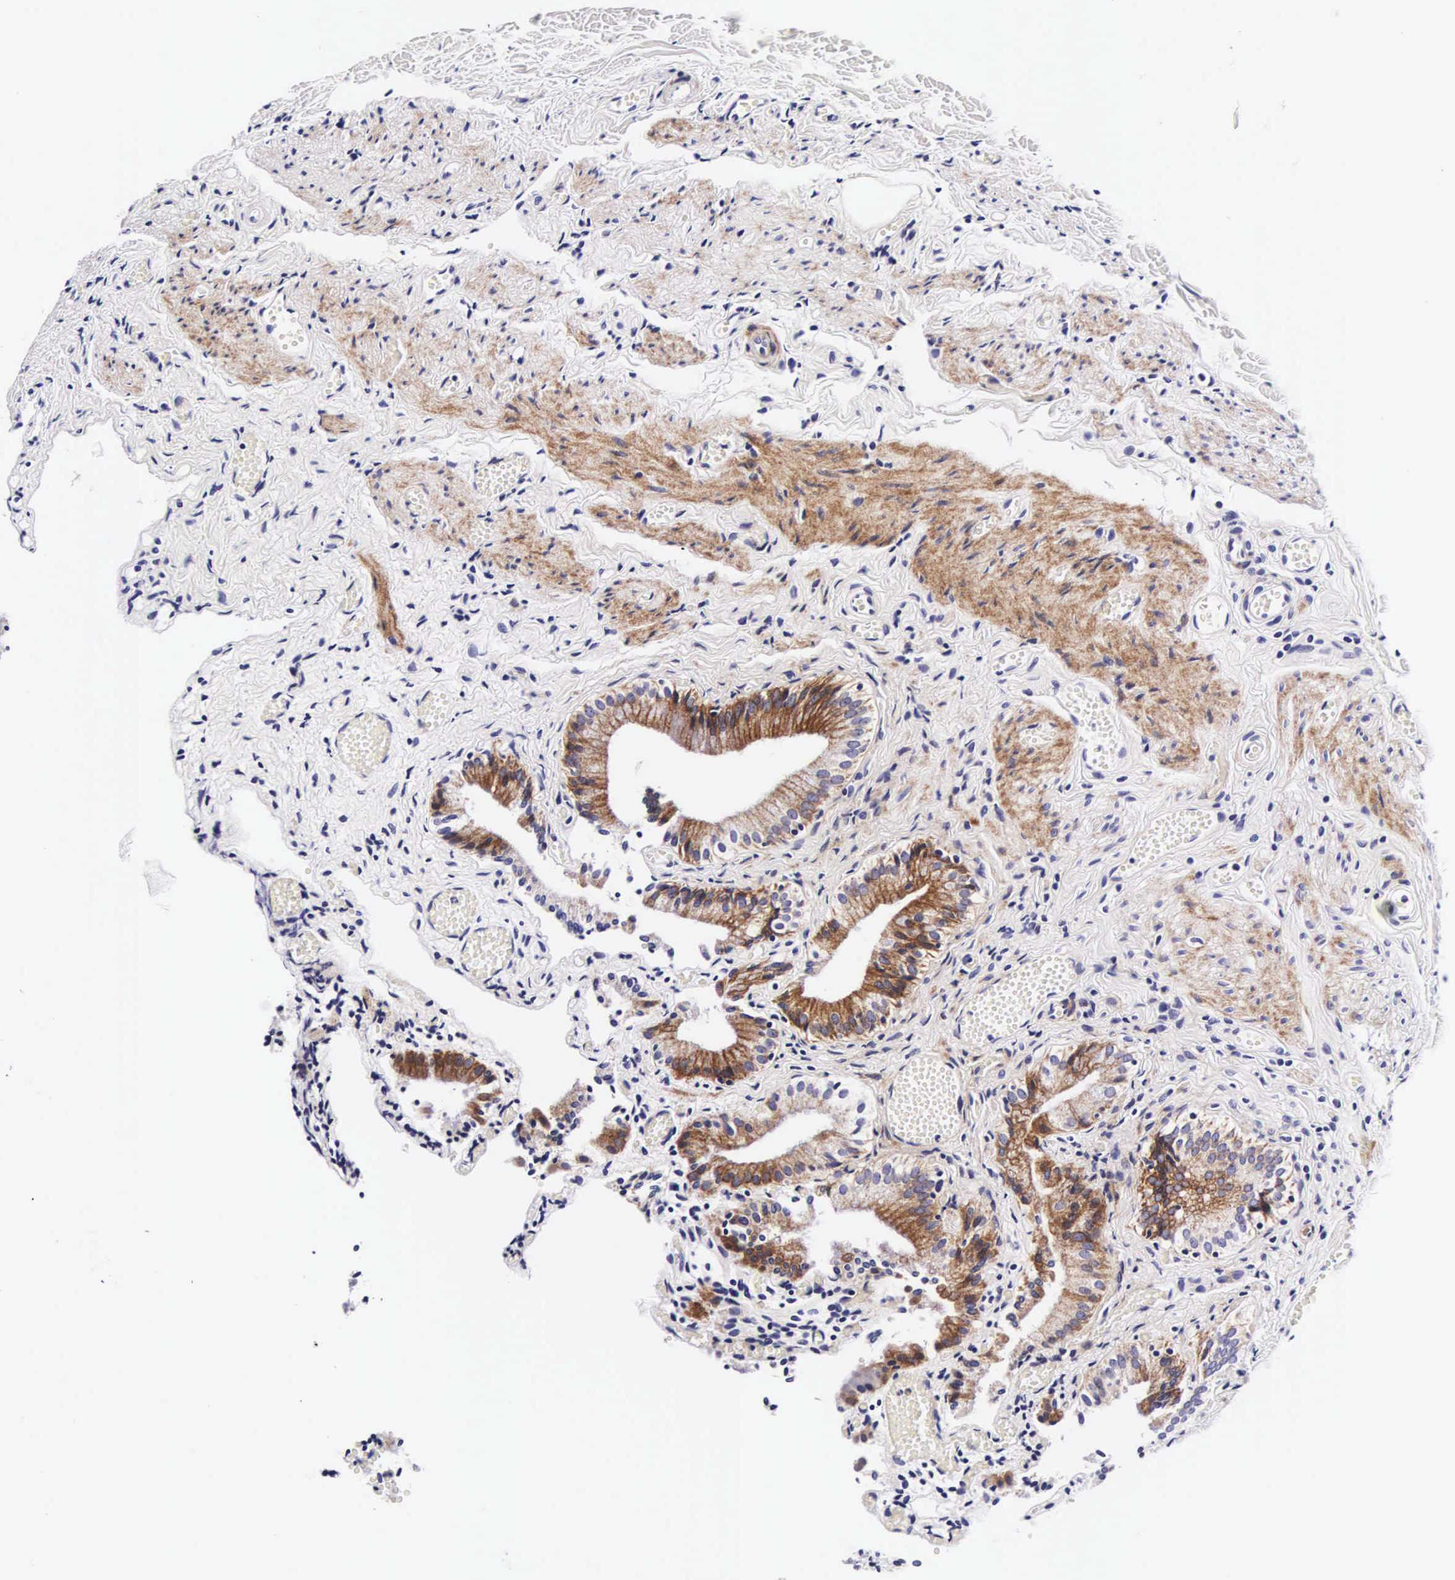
{"staining": {"intensity": "moderate", "quantity": ">75%", "location": "cytoplasmic/membranous"}, "tissue": "gallbladder", "cell_type": "Glandular cells", "image_type": "normal", "snomed": [{"axis": "morphology", "description": "Normal tissue, NOS"}, {"axis": "topography", "description": "Gallbladder"}], "caption": "The micrograph shows a brown stain indicating the presence of a protein in the cytoplasmic/membranous of glandular cells in gallbladder.", "gene": "UPRT", "patient": {"sex": "female", "age": 44}}